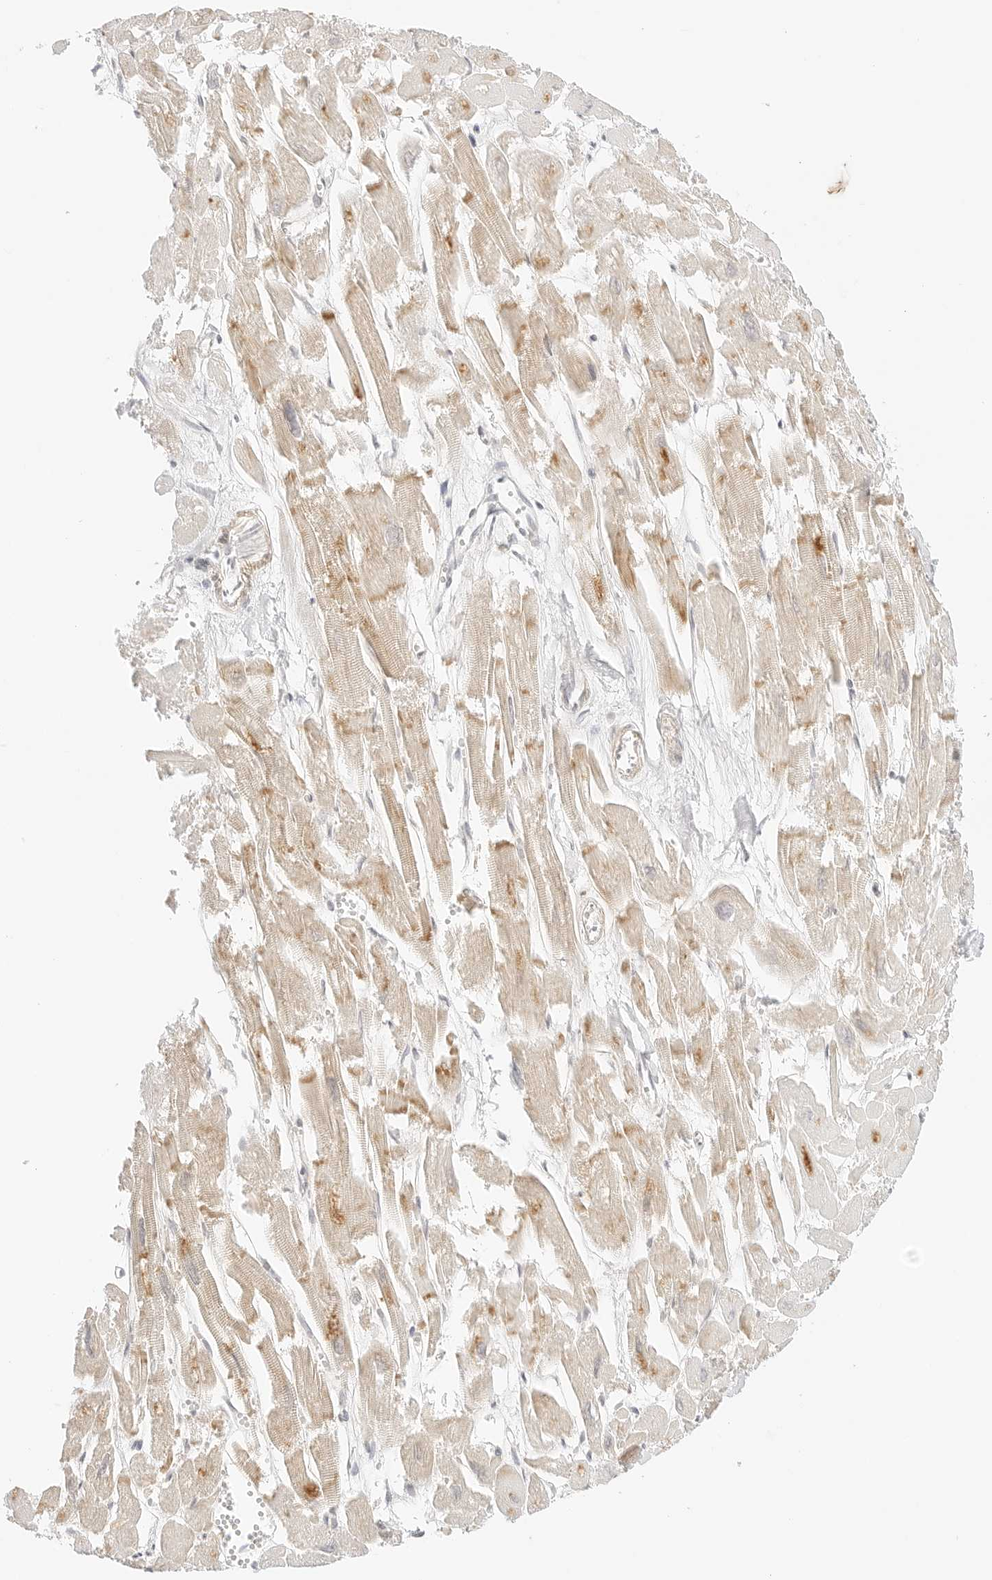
{"staining": {"intensity": "moderate", "quantity": "25%-75%", "location": "cytoplasmic/membranous"}, "tissue": "heart muscle", "cell_type": "Cardiomyocytes", "image_type": "normal", "snomed": [{"axis": "morphology", "description": "Normal tissue, NOS"}, {"axis": "topography", "description": "Heart"}], "caption": "The histopathology image exhibits immunohistochemical staining of normal heart muscle. There is moderate cytoplasmic/membranous positivity is seen in about 25%-75% of cardiomyocytes.", "gene": "GNAS", "patient": {"sex": "male", "age": 54}}